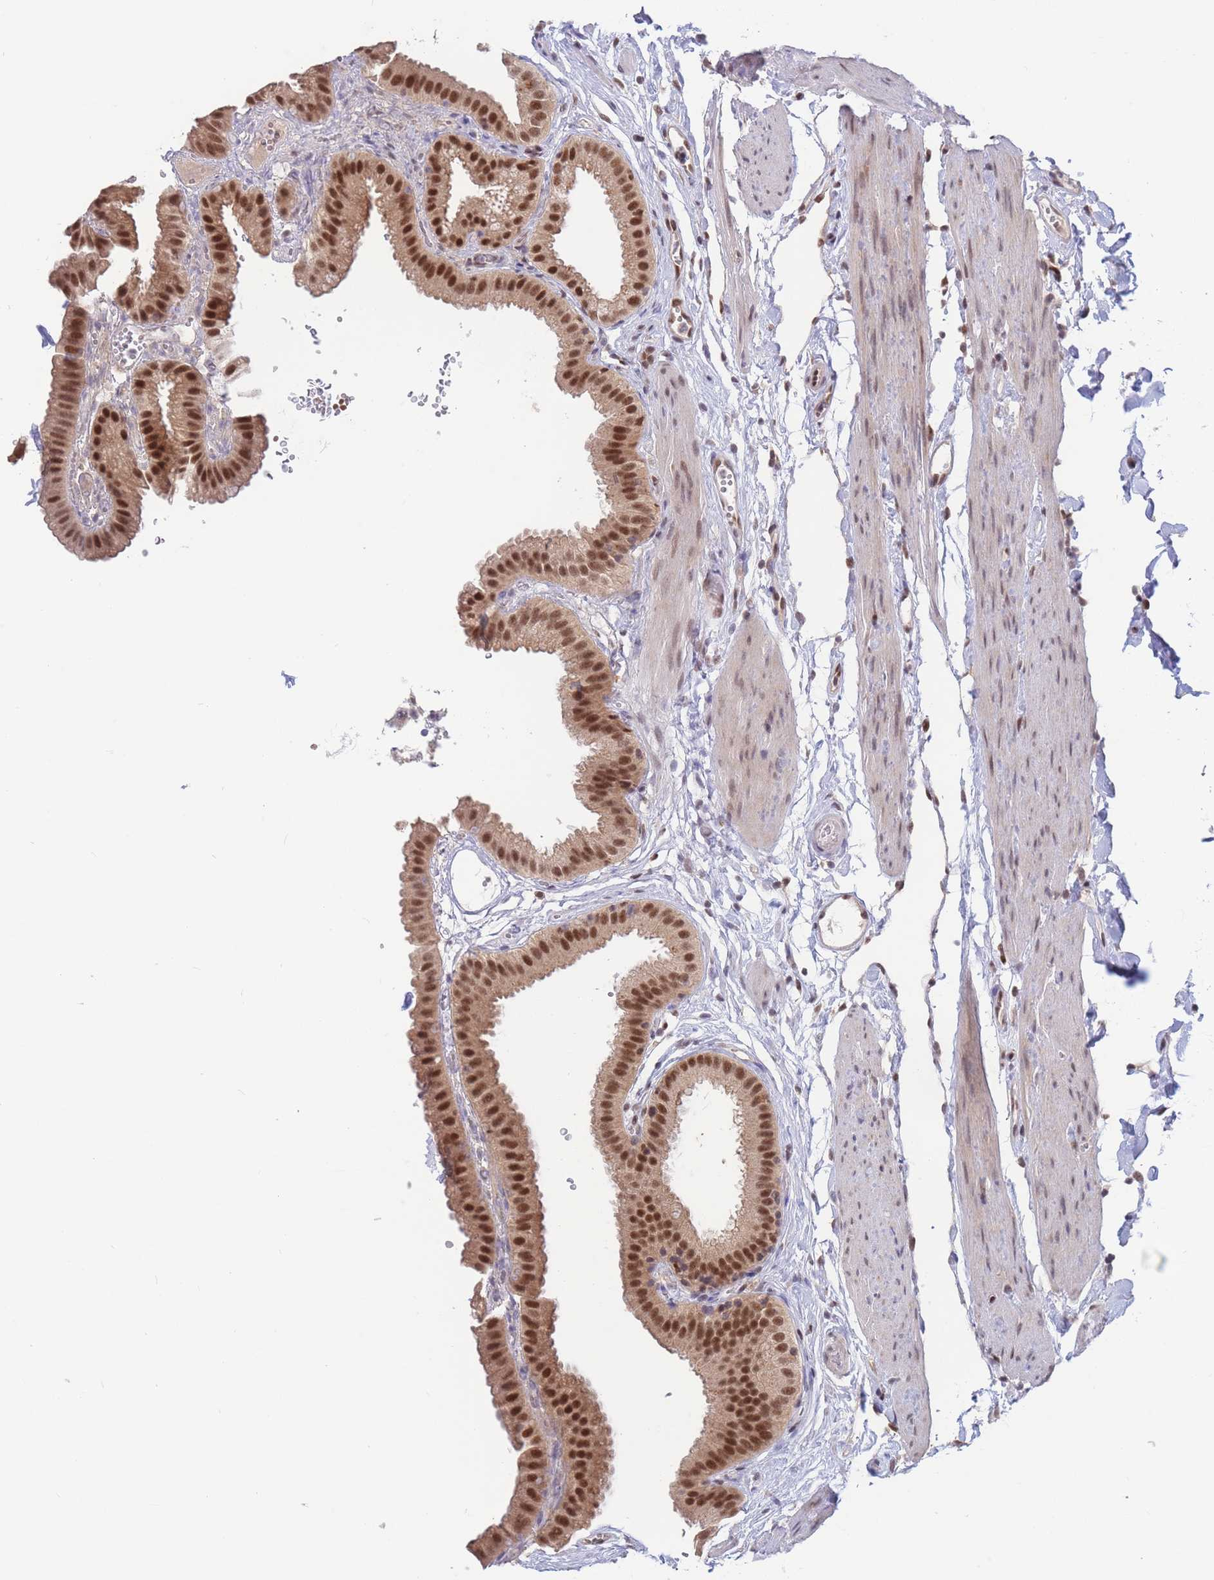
{"staining": {"intensity": "strong", "quantity": ">75%", "location": "cytoplasmic/membranous,nuclear"}, "tissue": "gallbladder", "cell_type": "Glandular cells", "image_type": "normal", "snomed": [{"axis": "morphology", "description": "Normal tissue, NOS"}, {"axis": "topography", "description": "Gallbladder"}], "caption": "An image of gallbladder stained for a protein displays strong cytoplasmic/membranous,nuclear brown staining in glandular cells. Immunohistochemistry (ihc) stains the protein in brown and the nuclei are stained blue.", "gene": "SMAD9", "patient": {"sex": "female", "age": 61}}